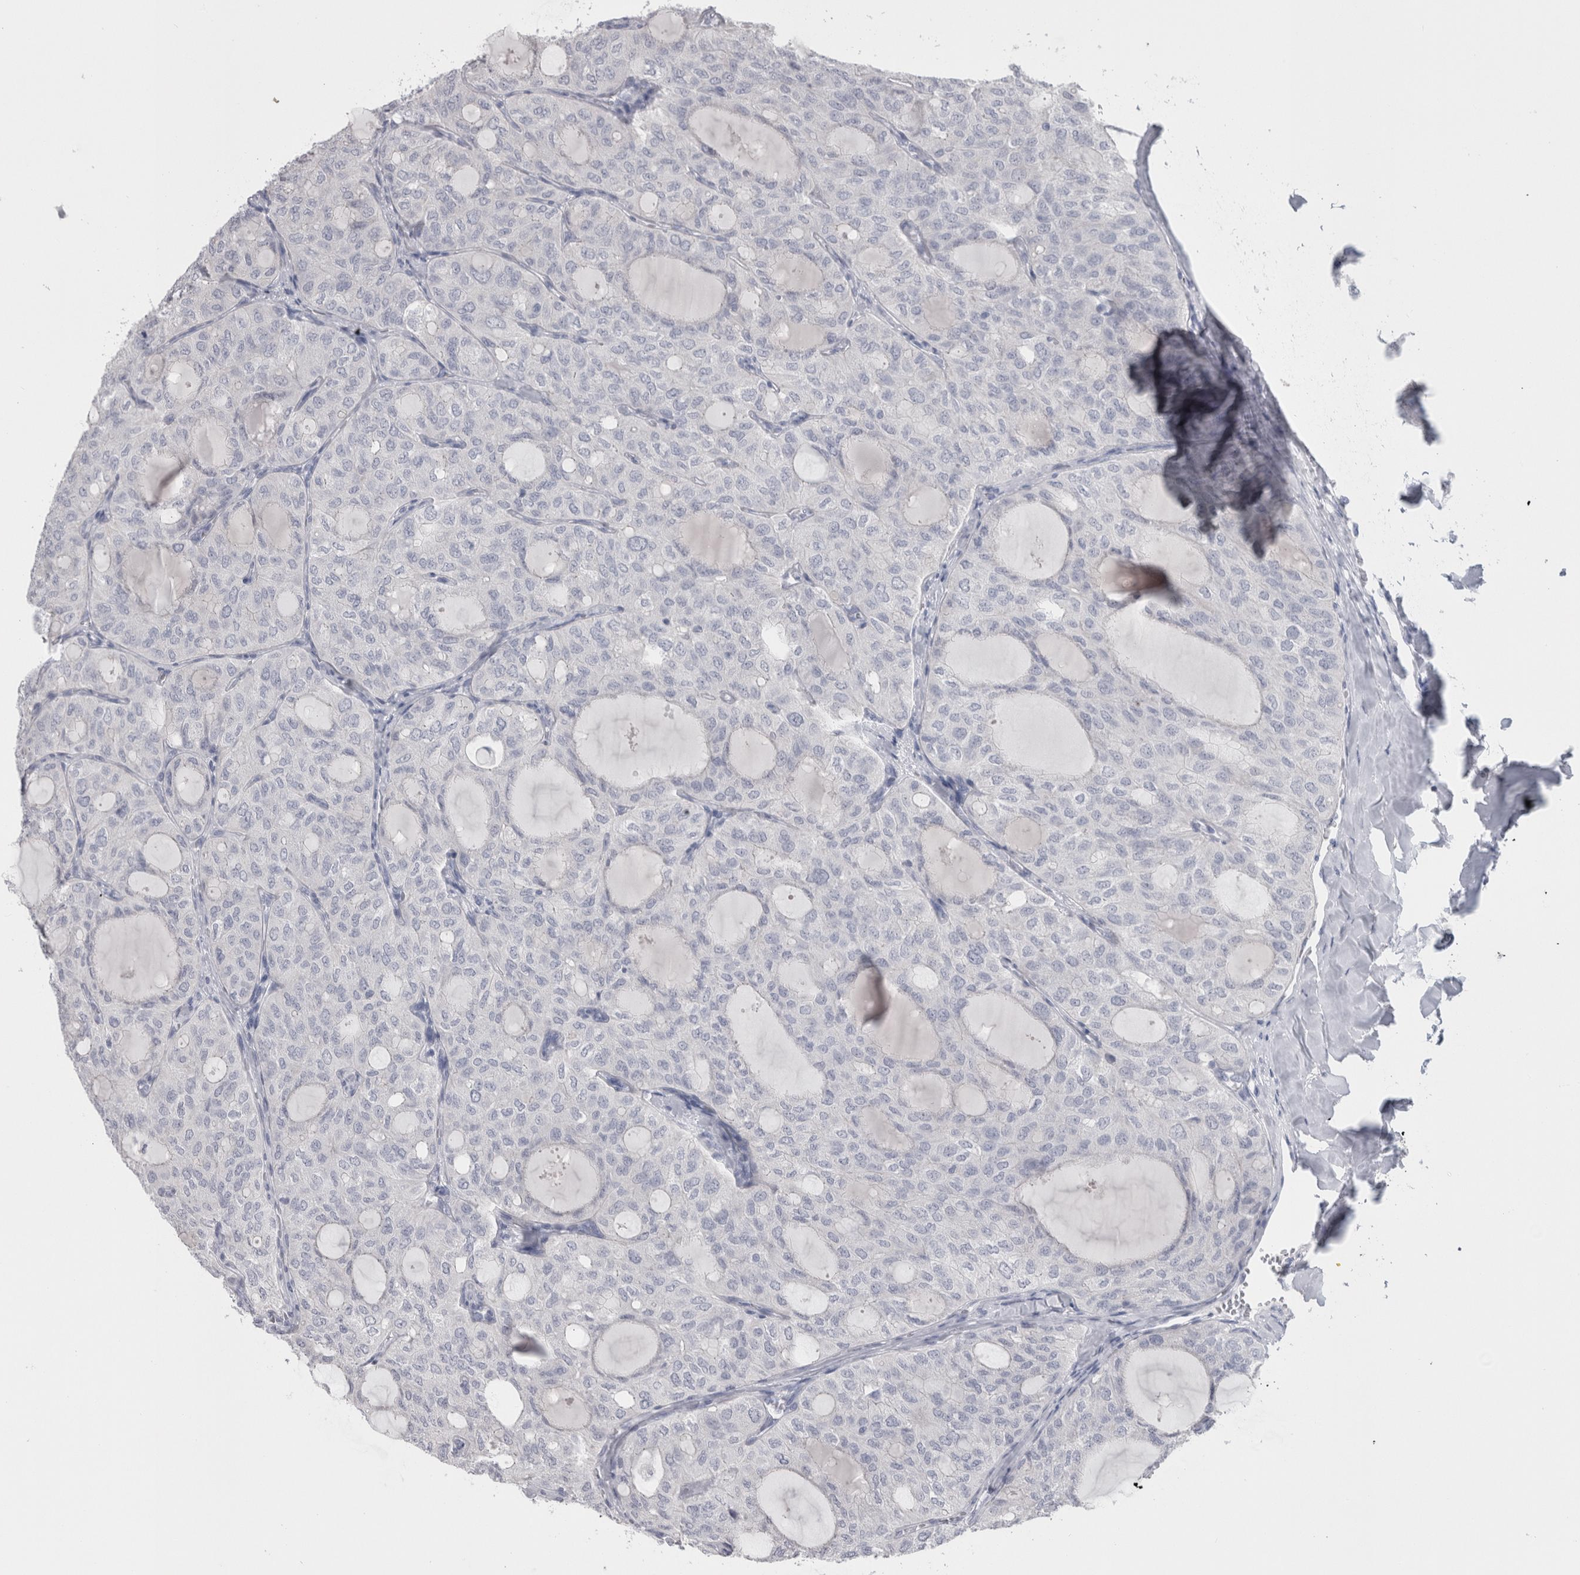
{"staining": {"intensity": "negative", "quantity": "none", "location": "none"}, "tissue": "thyroid cancer", "cell_type": "Tumor cells", "image_type": "cancer", "snomed": [{"axis": "morphology", "description": "Follicular adenoma carcinoma, NOS"}, {"axis": "topography", "description": "Thyroid gland"}], "caption": "An immunohistochemistry (IHC) micrograph of thyroid follicular adenoma carcinoma is shown. There is no staining in tumor cells of thyroid follicular adenoma carcinoma.", "gene": "MSMB", "patient": {"sex": "male", "age": 75}}